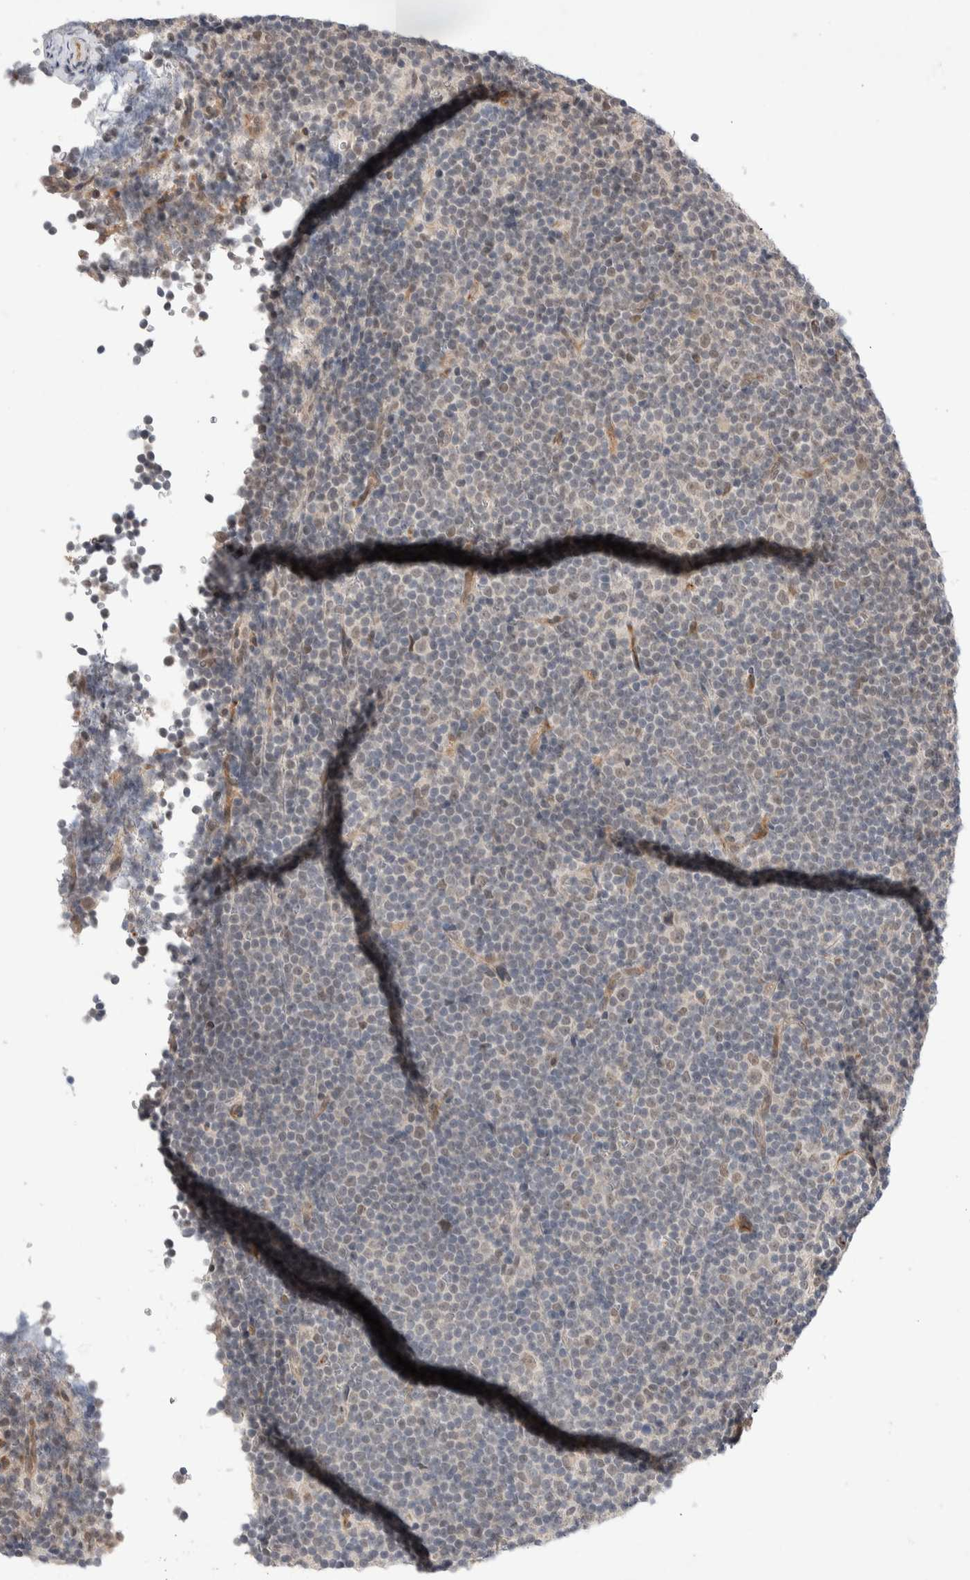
{"staining": {"intensity": "weak", "quantity": "<25%", "location": "nuclear"}, "tissue": "lymphoma", "cell_type": "Tumor cells", "image_type": "cancer", "snomed": [{"axis": "morphology", "description": "Malignant lymphoma, non-Hodgkin's type, Low grade"}, {"axis": "topography", "description": "Lymph node"}], "caption": "Tumor cells are negative for protein expression in human lymphoma.", "gene": "ZNF704", "patient": {"sex": "female", "age": 67}}